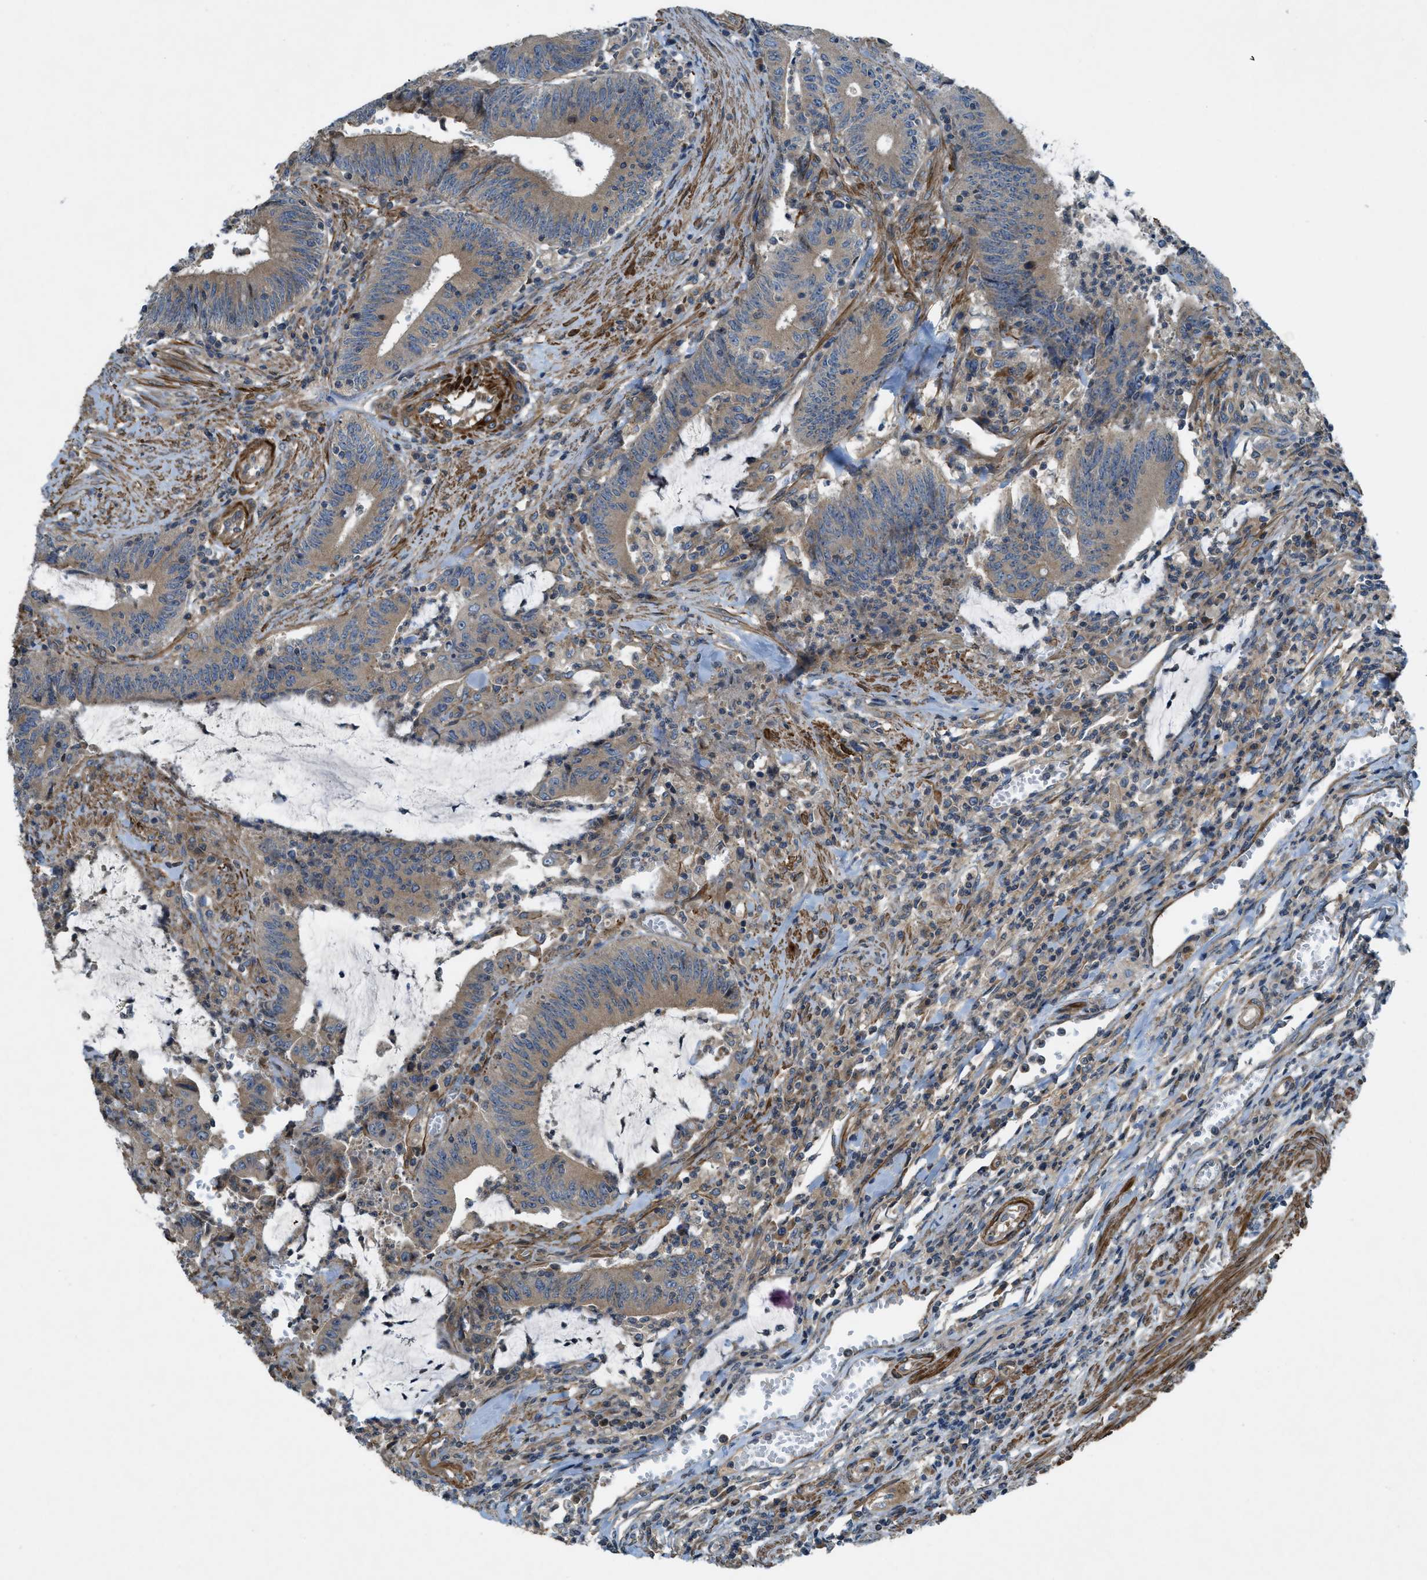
{"staining": {"intensity": "moderate", "quantity": ">75%", "location": "cytoplasmic/membranous"}, "tissue": "colorectal cancer", "cell_type": "Tumor cells", "image_type": "cancer", "snomed": [{"axis": "morphology", "description": "Normal tissue, NOS"}, {"axis": "morphology", "description": "Adenocarcinoma, NOS"}, {"axis": "topography", "description": "Rectum"}], "caption": "Colorectal cancer stained with IHC demonstrates moderate cytoplasmic/membranous staining in about >75% of tumor cells.", "gene": "VEZT", "patient": {"sex": "female", "age": 66}}